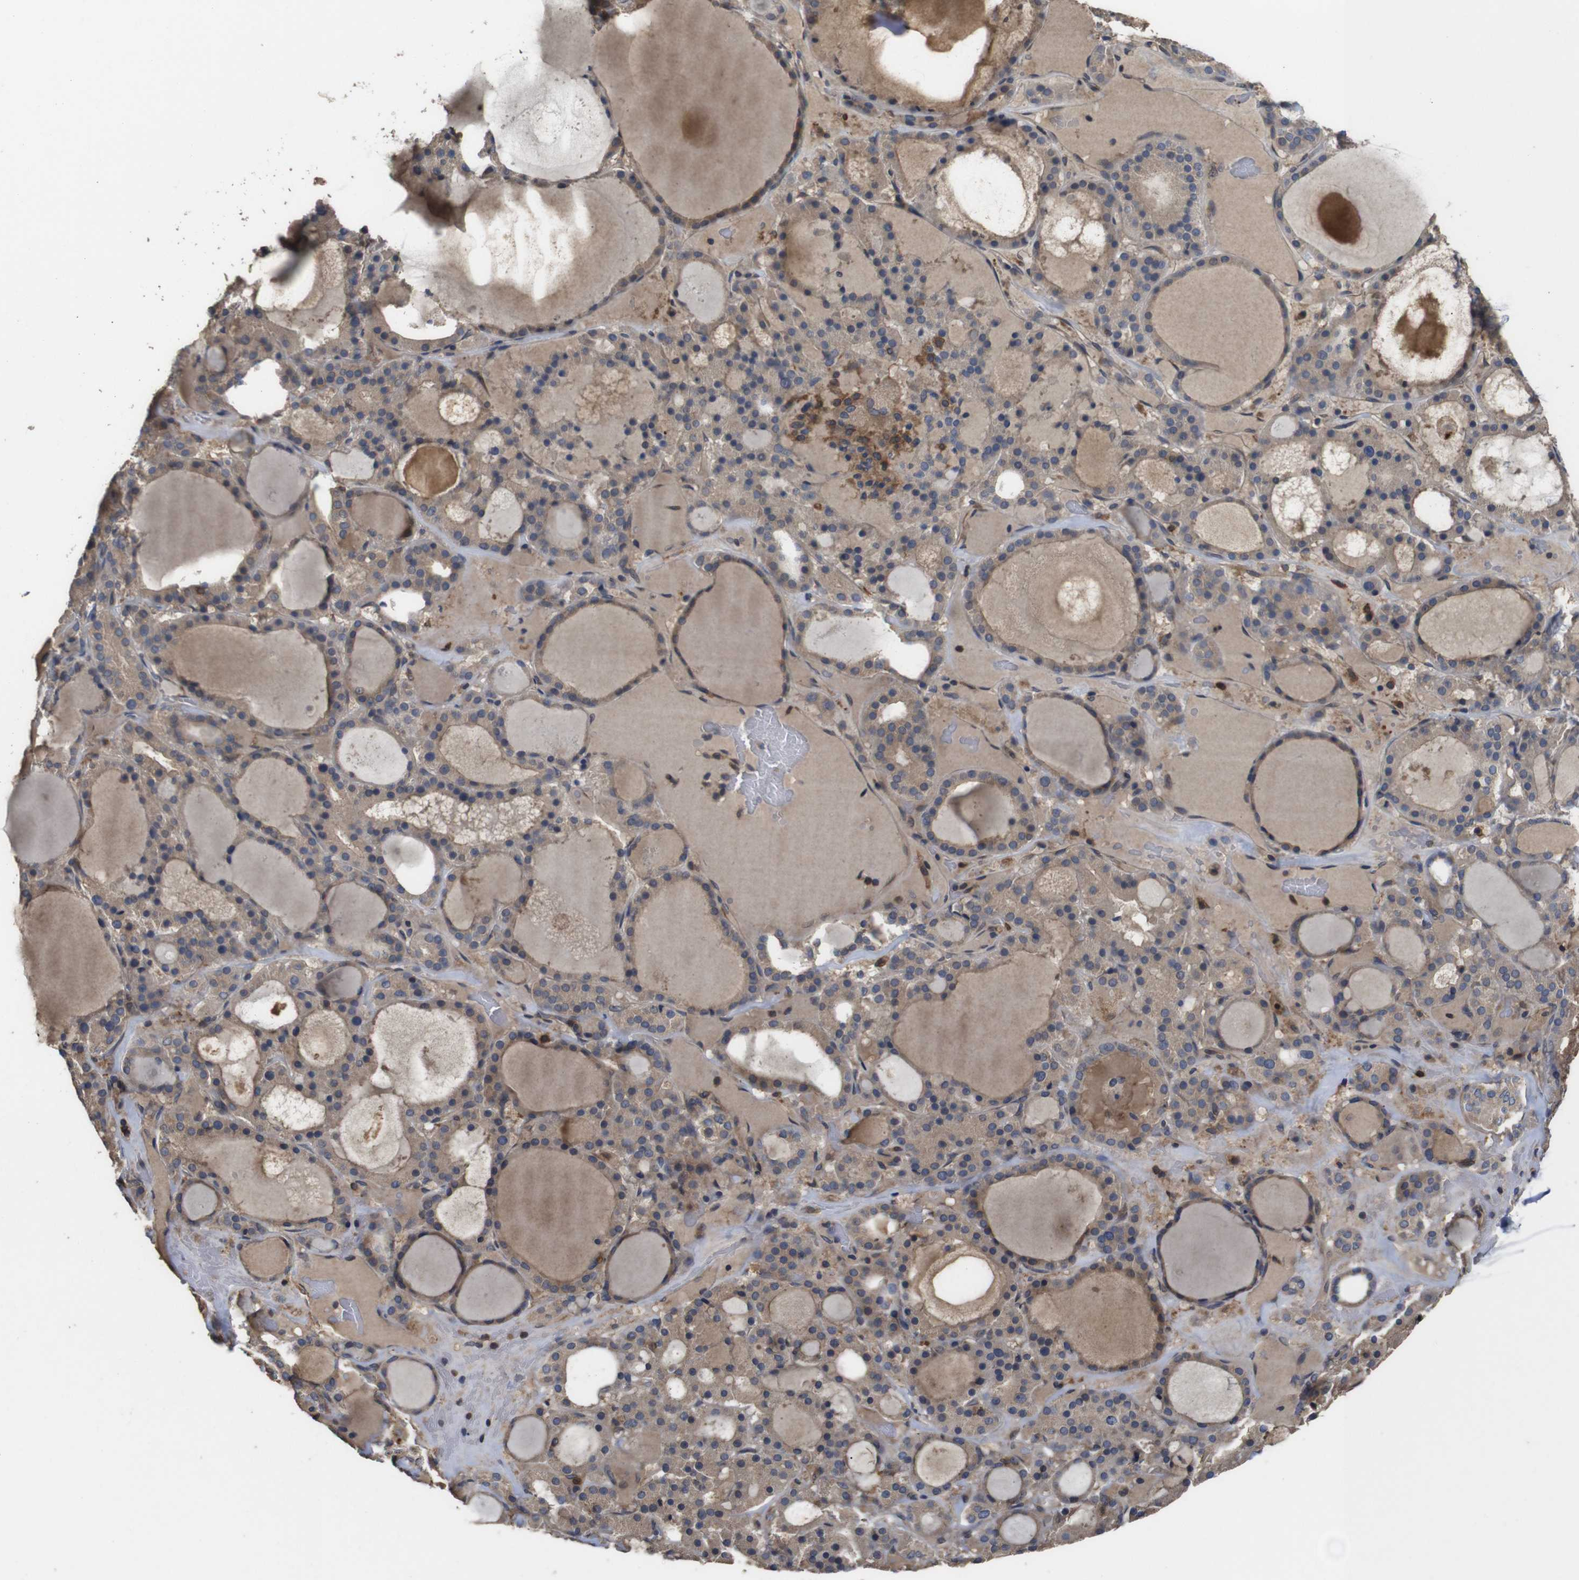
{"staining": {"intensity": "moderate", "quantity": ">75%", "location": "cytoplasmic/membranous"}, "tissue": "thyroid gland", "cell_type": "Glandular cells", "image_type": "normal", "snomed": [{"axis": "morphology", "description": "Normal tissue, NOS"}, {"axis": "morphology", "description": "Carcinoma, NOS"}, {"axis": "topography", "description": "Thyroid gland"}], "caption": "Protein staining by IHC shows moderate cytoplasmic/membranous expression in approximately >75% of glandular cells in unremarkable thyroid gland. The staining was performed using DAB (3,3'-diaminobenzidine) to visualize the protein expression in brown, while the nuclei were stained in blue with hematoxylin (Magnification: 20x).", "gene": "ARHGAP24", "patient": {"sex": "female", "age": 86}}